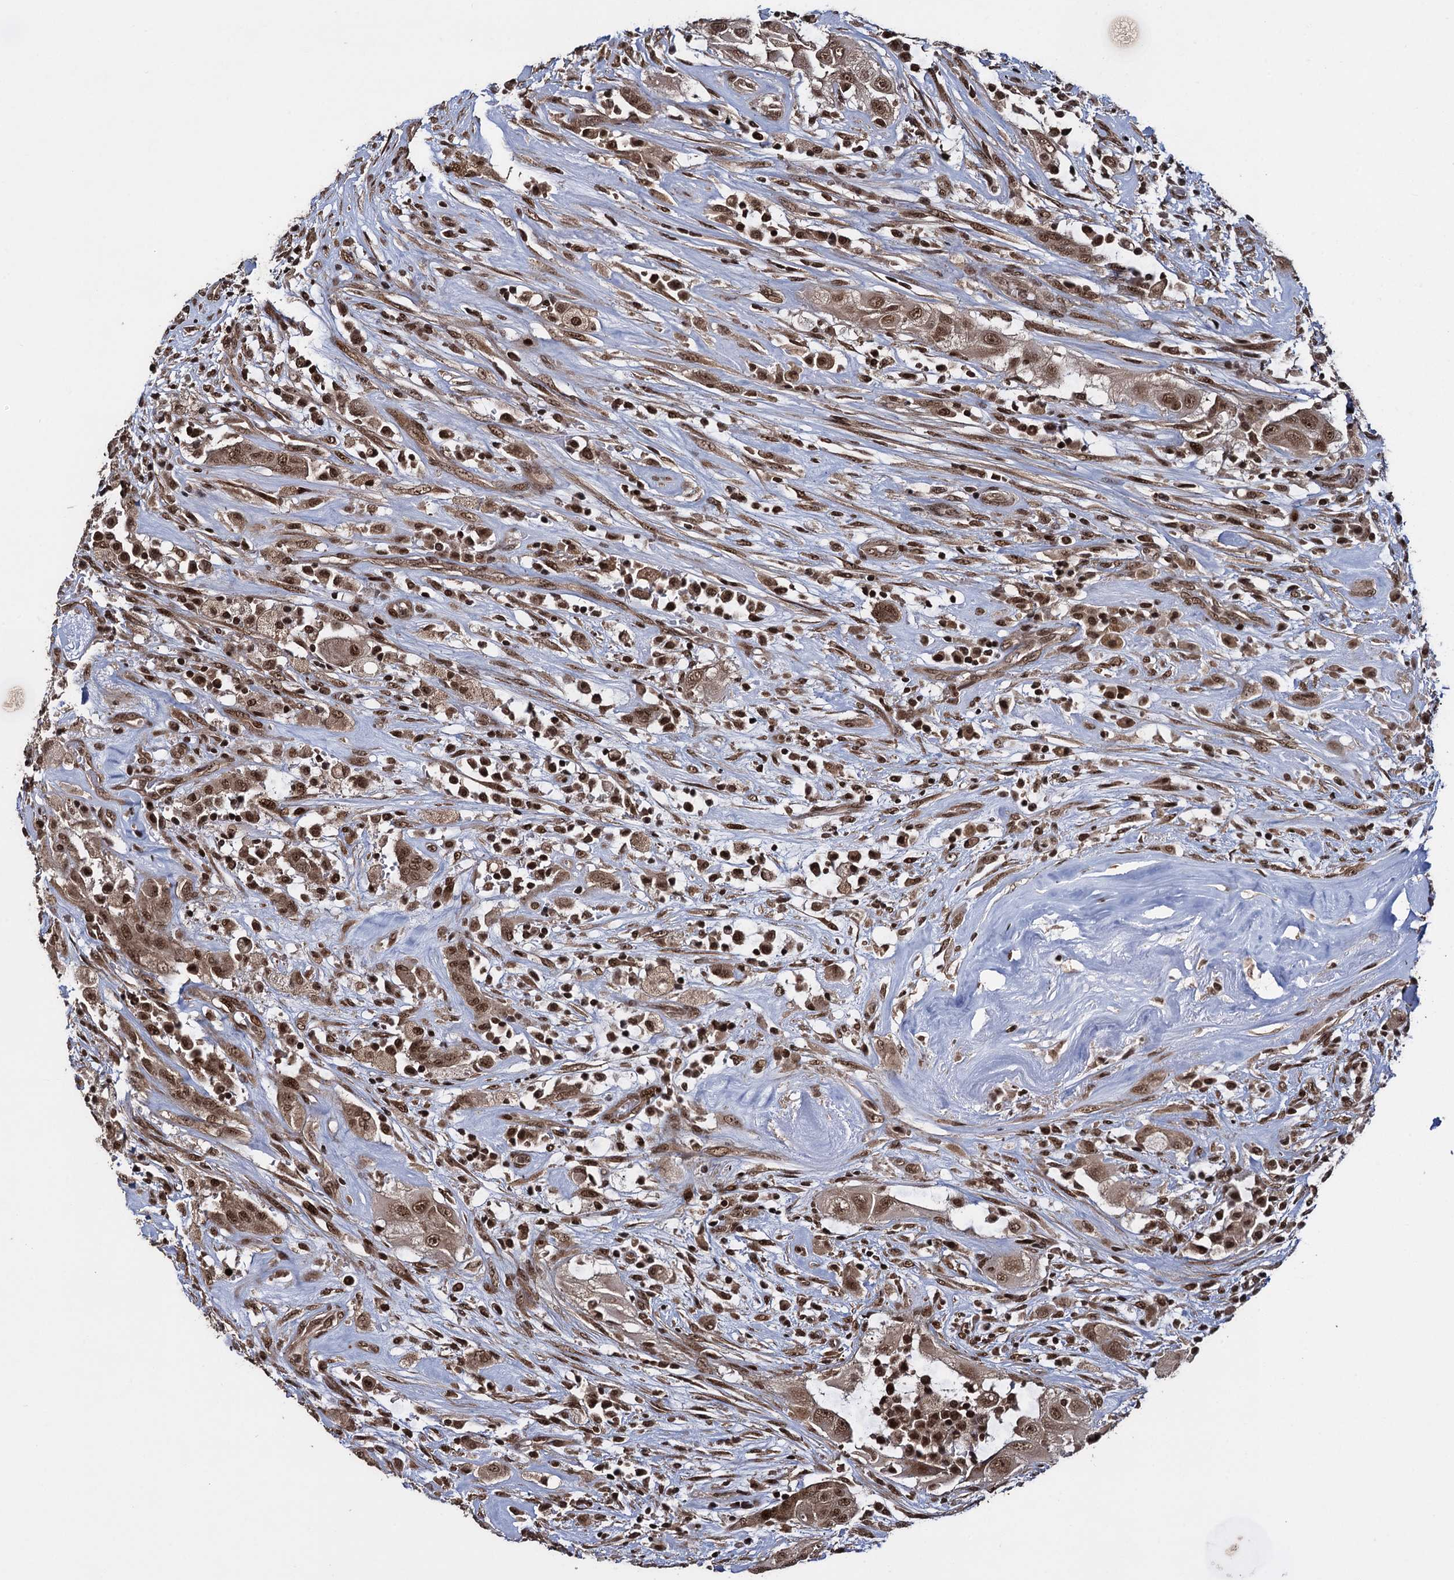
{"staining": {"intensity": "moderate", "quantity": ">75%", "location": "cytoplasmic/membranous,nuclear"}, "tissue": "thyroid cancer", "cell_type": "Tumor cells", "image_type": "cancer", "snomed": [{"axis": "morphology", "description": "Papillary adenocarcinoma, NOS"}, {"axis": "topography", "description": "Thyroid gland"}], "caption": "Thyroid cancer (papillary adenocarcinoma) stained with IHC demonstrates moderate cytoplasmic/membranous and nuclear positivity in approximately >75% of tumor cells.", "gene": "ZNF169", "patient": {"sex": "female", "age": 59}}